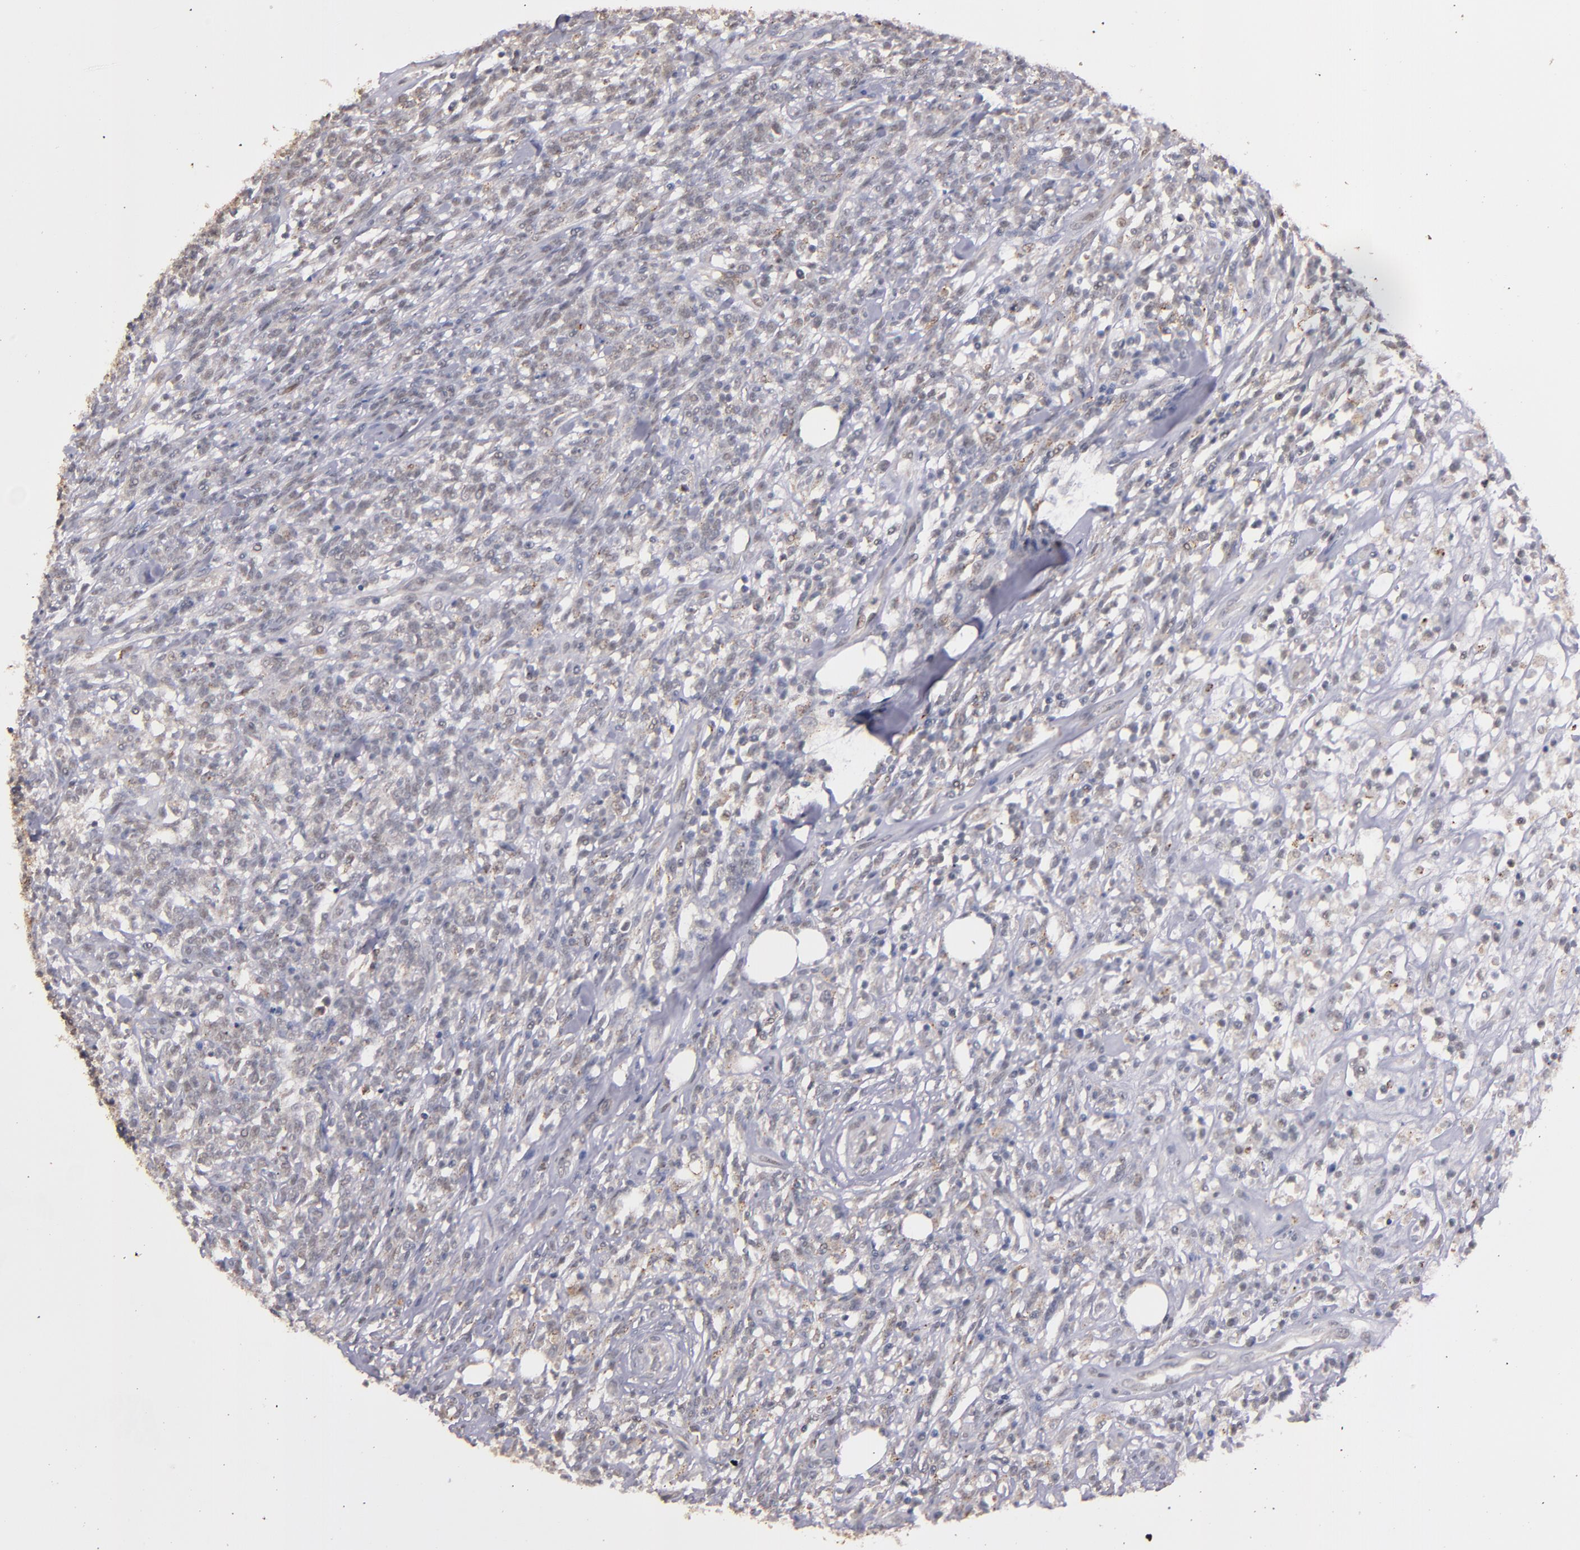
{"staining": {"intensity": "negative", "quantity": "none", "location": "none"}, "tissue": "lymphoma", "cell_type": "Tumor cells", "image_type": "cancer", "snomed": [{"axis": "morphology", "description": "Malignant lymphoma, non-Hodgkin's type, High grade"}, {"axis": "topography", "description": "Lymph node"}], "caption": "Tumor cells show no significant expression in malignant lymphoma, non-Hodgkin's type (high-grade).", "gene": "SYP", "patient": {"sex": "female", "age": 73}}